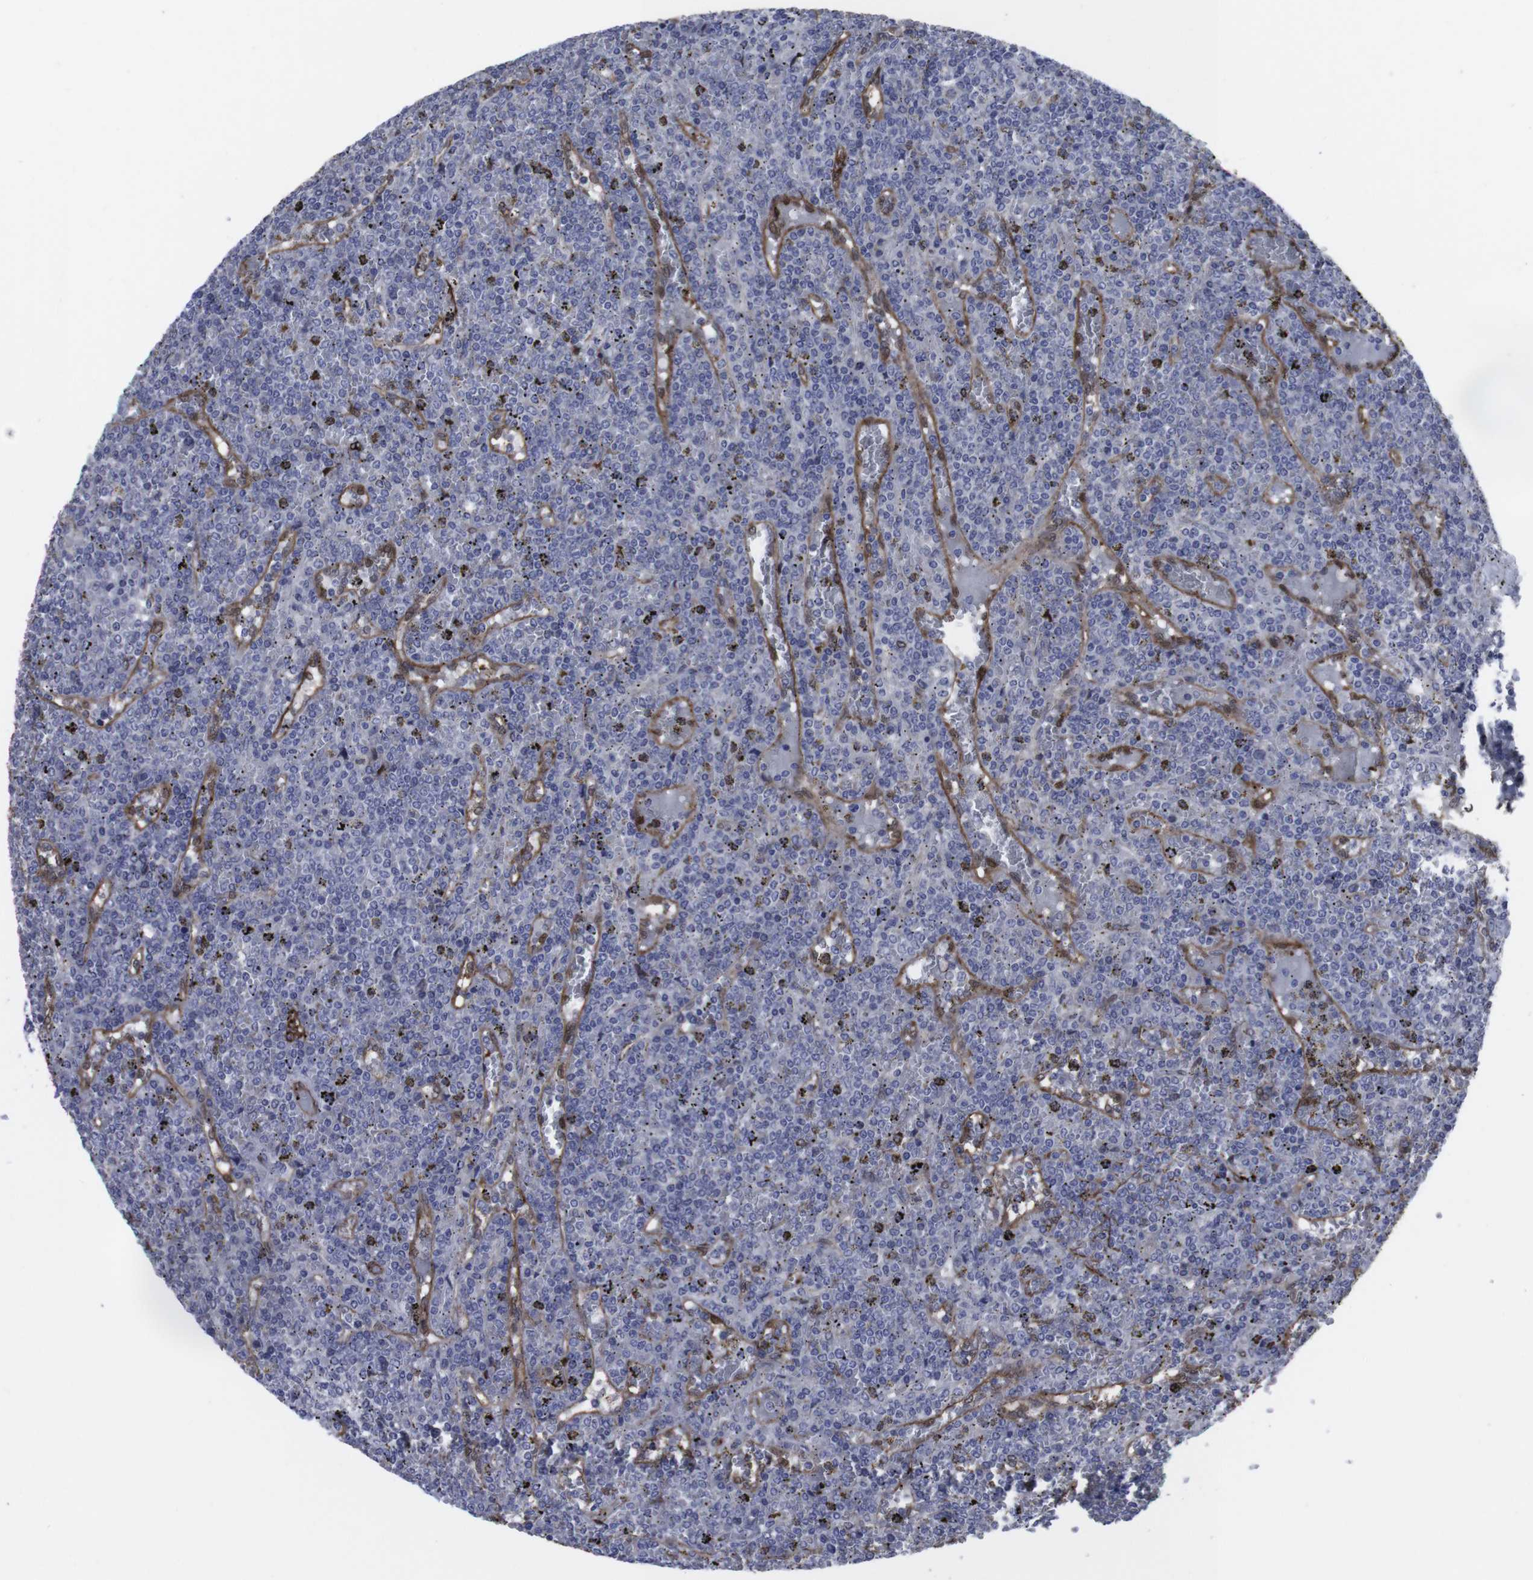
{"staining": {"intensity": "negative", "quantity": "none", "location": "none"}, "tissue": "lymphoma", "cell_type": "Tumor cells", "image_type": "cancer", "snomed": [{"axis": "morphology", "description": "Malignant lymphoma, non-Hodgkin's type, Low grade"}, {"axis": "topography", "description": "Spleen"}], "caption": "Tumor cells are negative for protein expression in human low-grade malignant lymphoma, non-Hodgkin's type. (DAB immunohistochemistry (IHC), high magnification).", "gene": "SNCG", "patient": {"sex": "female", "age": 19}}